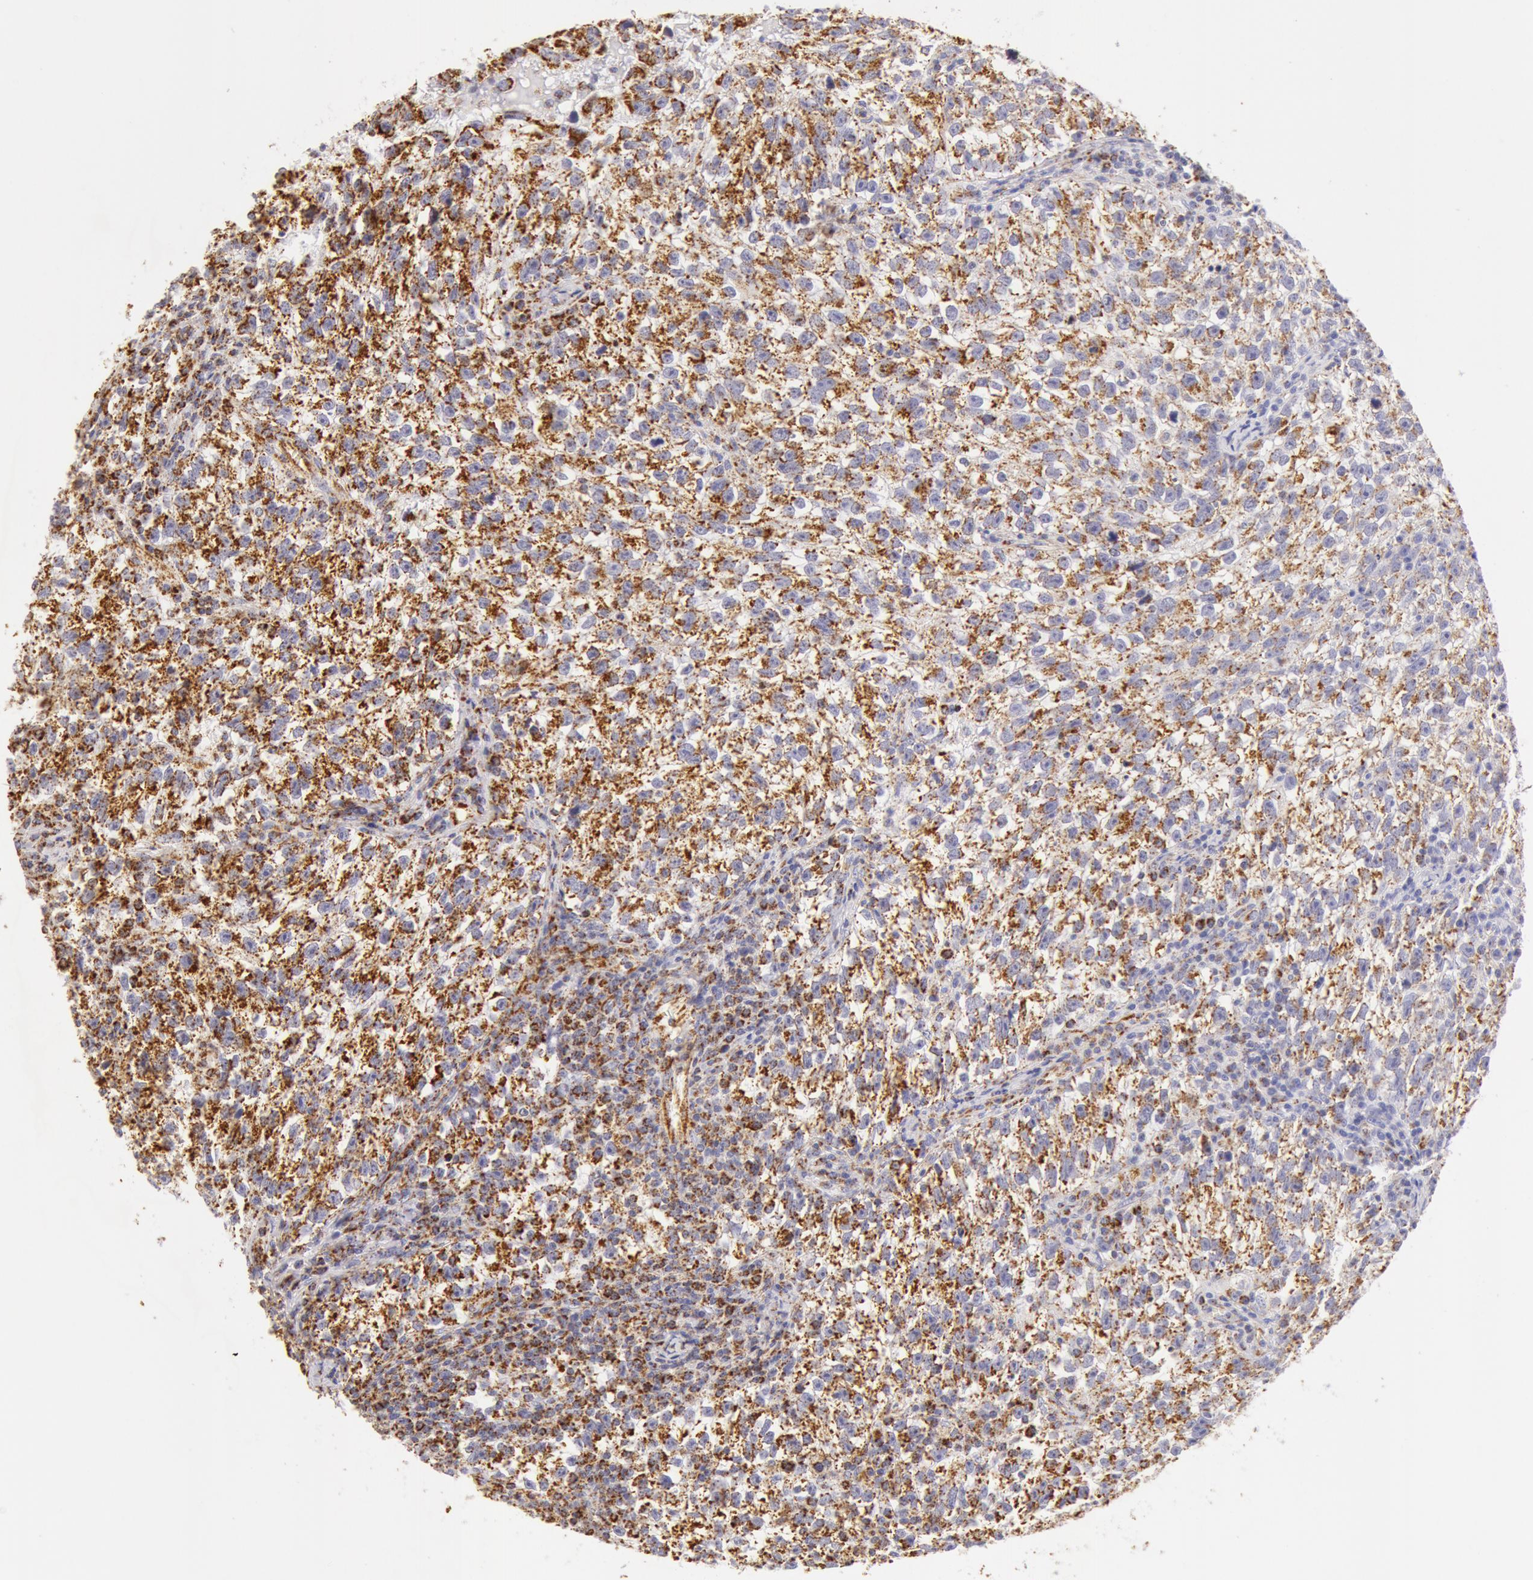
{"staining": {"intensity": "moderate", "quantity": "25%-75%", "location": "cytoplasmic/membranous"}, "tissue": "testis cancer", "cell_type": "Tumor cells", "image_type": "cancer", "snomed": [{"axis": "morphology", "description": "Seminoma, NOS"}, {"axis": "topography", "description": "Testis"}], "caption": "A brown stain labels moderate cytoplasmic/membranous expression of a protein in testis seminoma tumor cells. Using DAB (3,3'-diaminobenzidine) (brown) and hematoxylin (blue) stains, captured at high magnification using brightfield microscopy.", "gene": "ATP5F1B", "patient": {"sex": "male", "age": 38}}